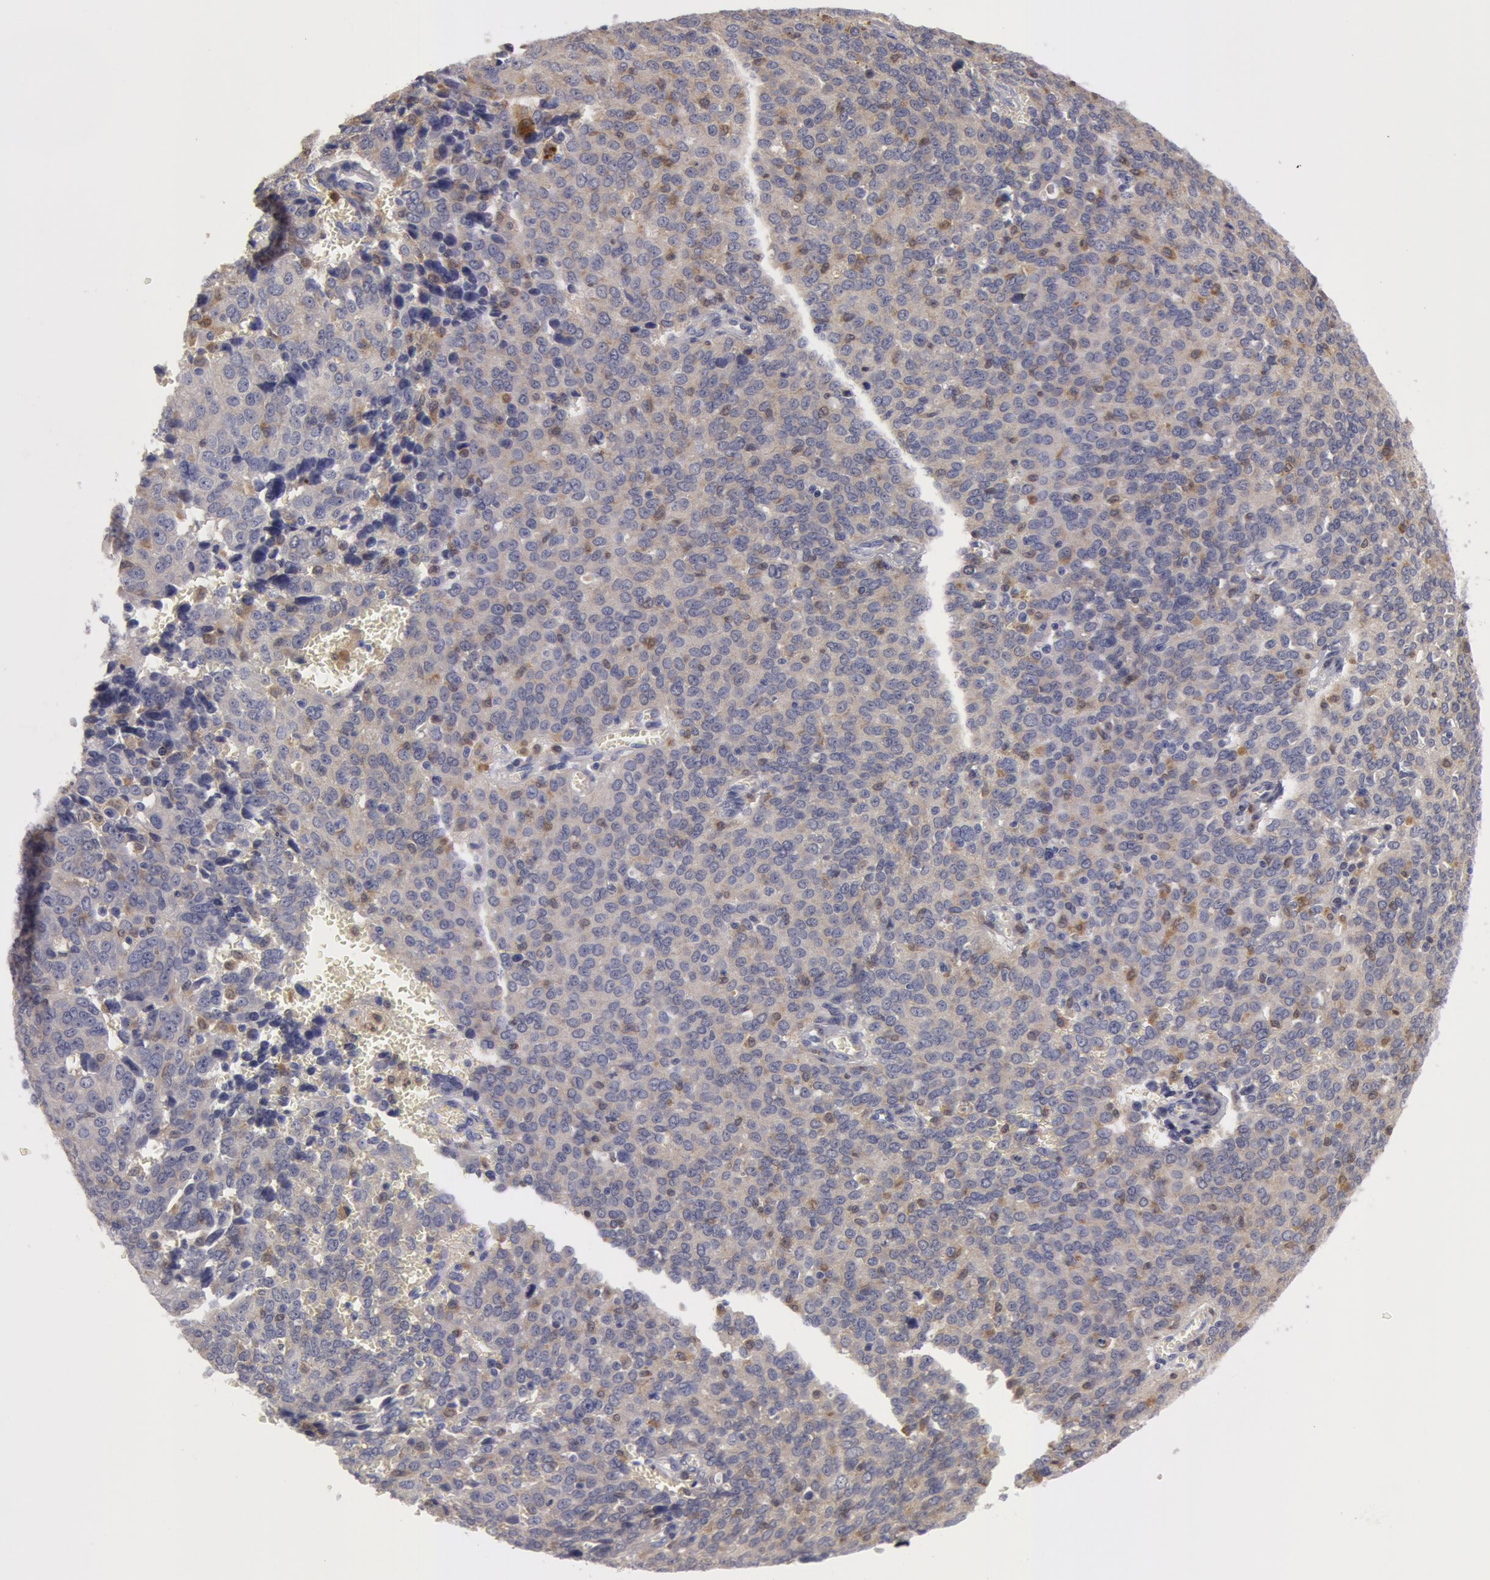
{"staining": {"intensity": "weak", "quantity": ">75%", "location": "cytoplasmic/membranous"}, "tissue": "ovarian cancer", "cell_type": "Tumor cells", "image_type": "cancer", "snomed": [{"axis": "morphology", "description": "Carcinoma, endometroid"}, {"axis": "topography", "description": "Ovary"}], "caption": "IHC (DAB) staining of human ovarian endometroid carcinoma reveals weak cytoplasmic/membranous protein positivity in approximately >75% of tumor cells.", "gene": "SYK", "patient": {"sex": "female", "age": 75}}